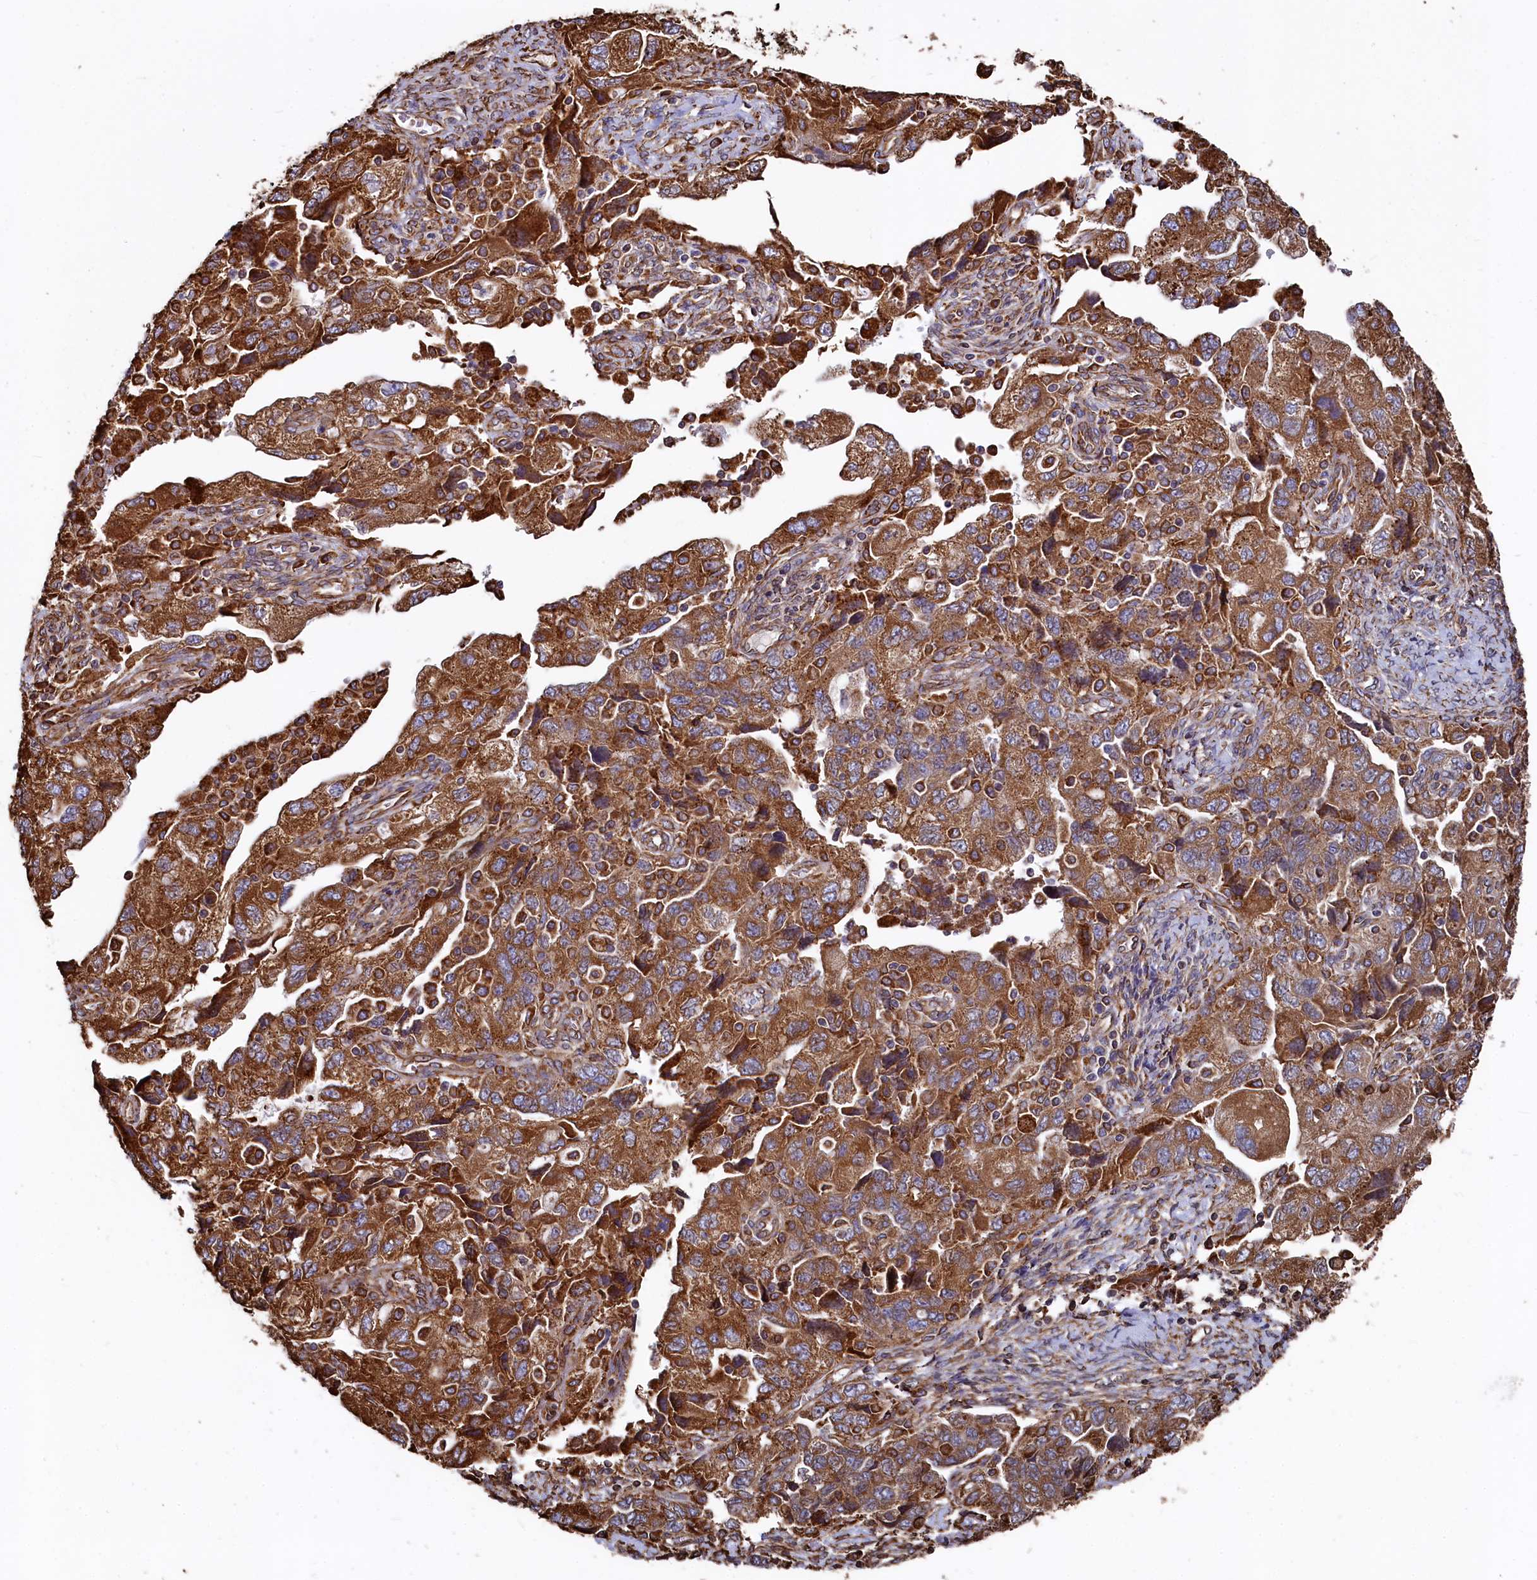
{"staining": {"intensity": "strong", "quantity": ">75%", "location": "cytoplasmic/membranous"}, "tissue": "ovarian cancer", "cell_type": "Tumor cells", "image_type": "cancer", "snomed": [{"axis": "morphology", "description": "Carcinoma, NOS"}, {"axis": "morphology", "description": "Cystadenocarcinoma, serous, NOS"}, {"axis": "topography", "description": "Ovary"}], "caption": "Ovarian carcinoma stained with a brown dye exhibits strong cytoplasmic/membranous positive expression in about >75% of tumor cells.", "gene": "NEURL1B", "patient": {"sex": "female", "age": 69}}